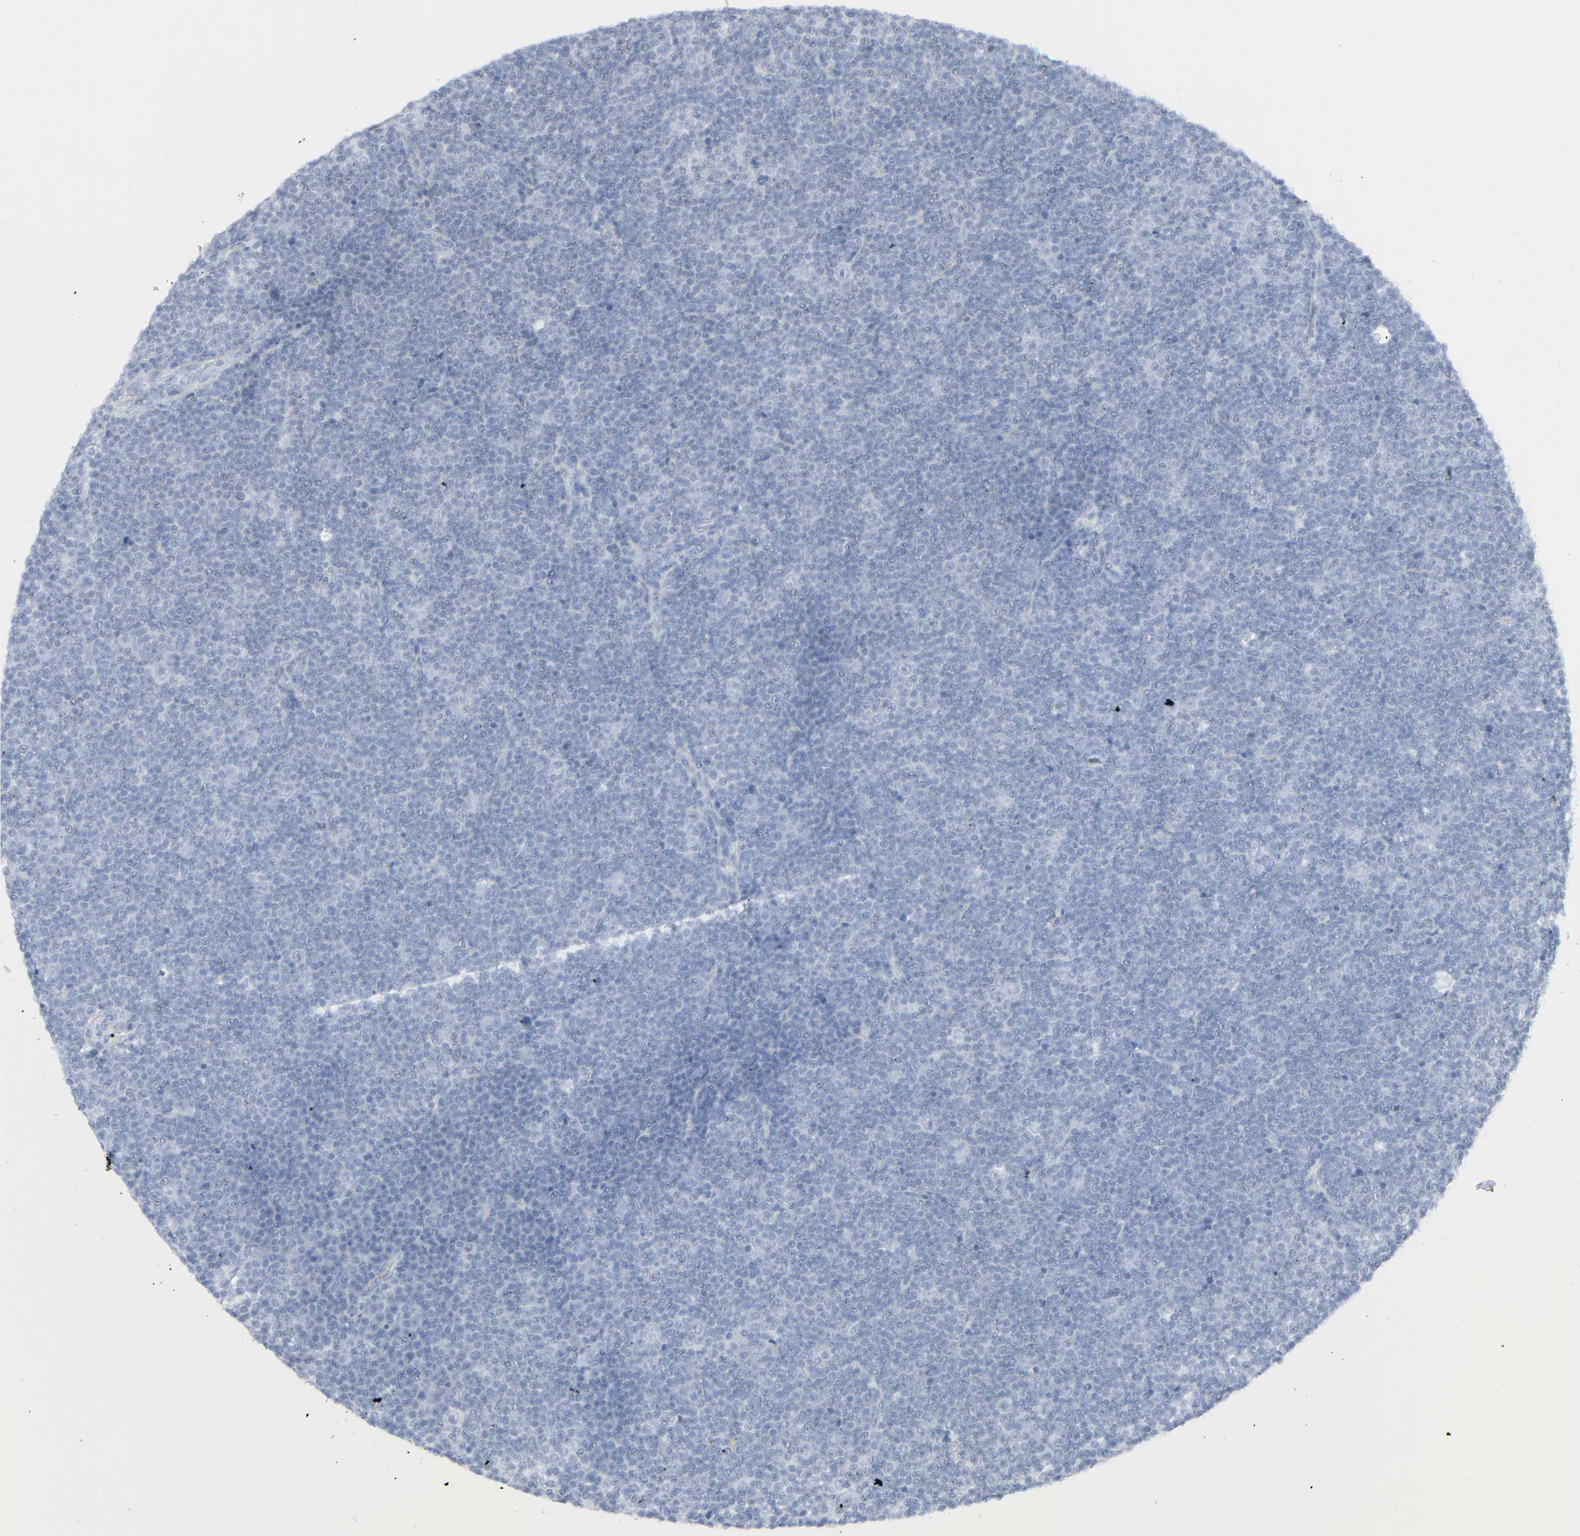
{"staining": {"intensity": "negative", "quantity": "none", "location": "none"}, "tissue": "lymphoma", "cell_type": "Tumor cells", "image_type": "cancer", "snomed": [{"axis": "morphology", "description": "Malignant lymphoma, non-Hodgkin's type, Low grade"}, {"axis": "topography", "description": "Lymph node"}], "caption": "Immunohistochemical staining of lymphoma displays no significant staining in tumor cells. (Stains: DAB immunohistochemistry with hematoxylin counter stain, Microscopy: brightfield microscopy at high magnification).", "gene": "ZBTB16", "patient": {"sex": "female", "age": 67}}